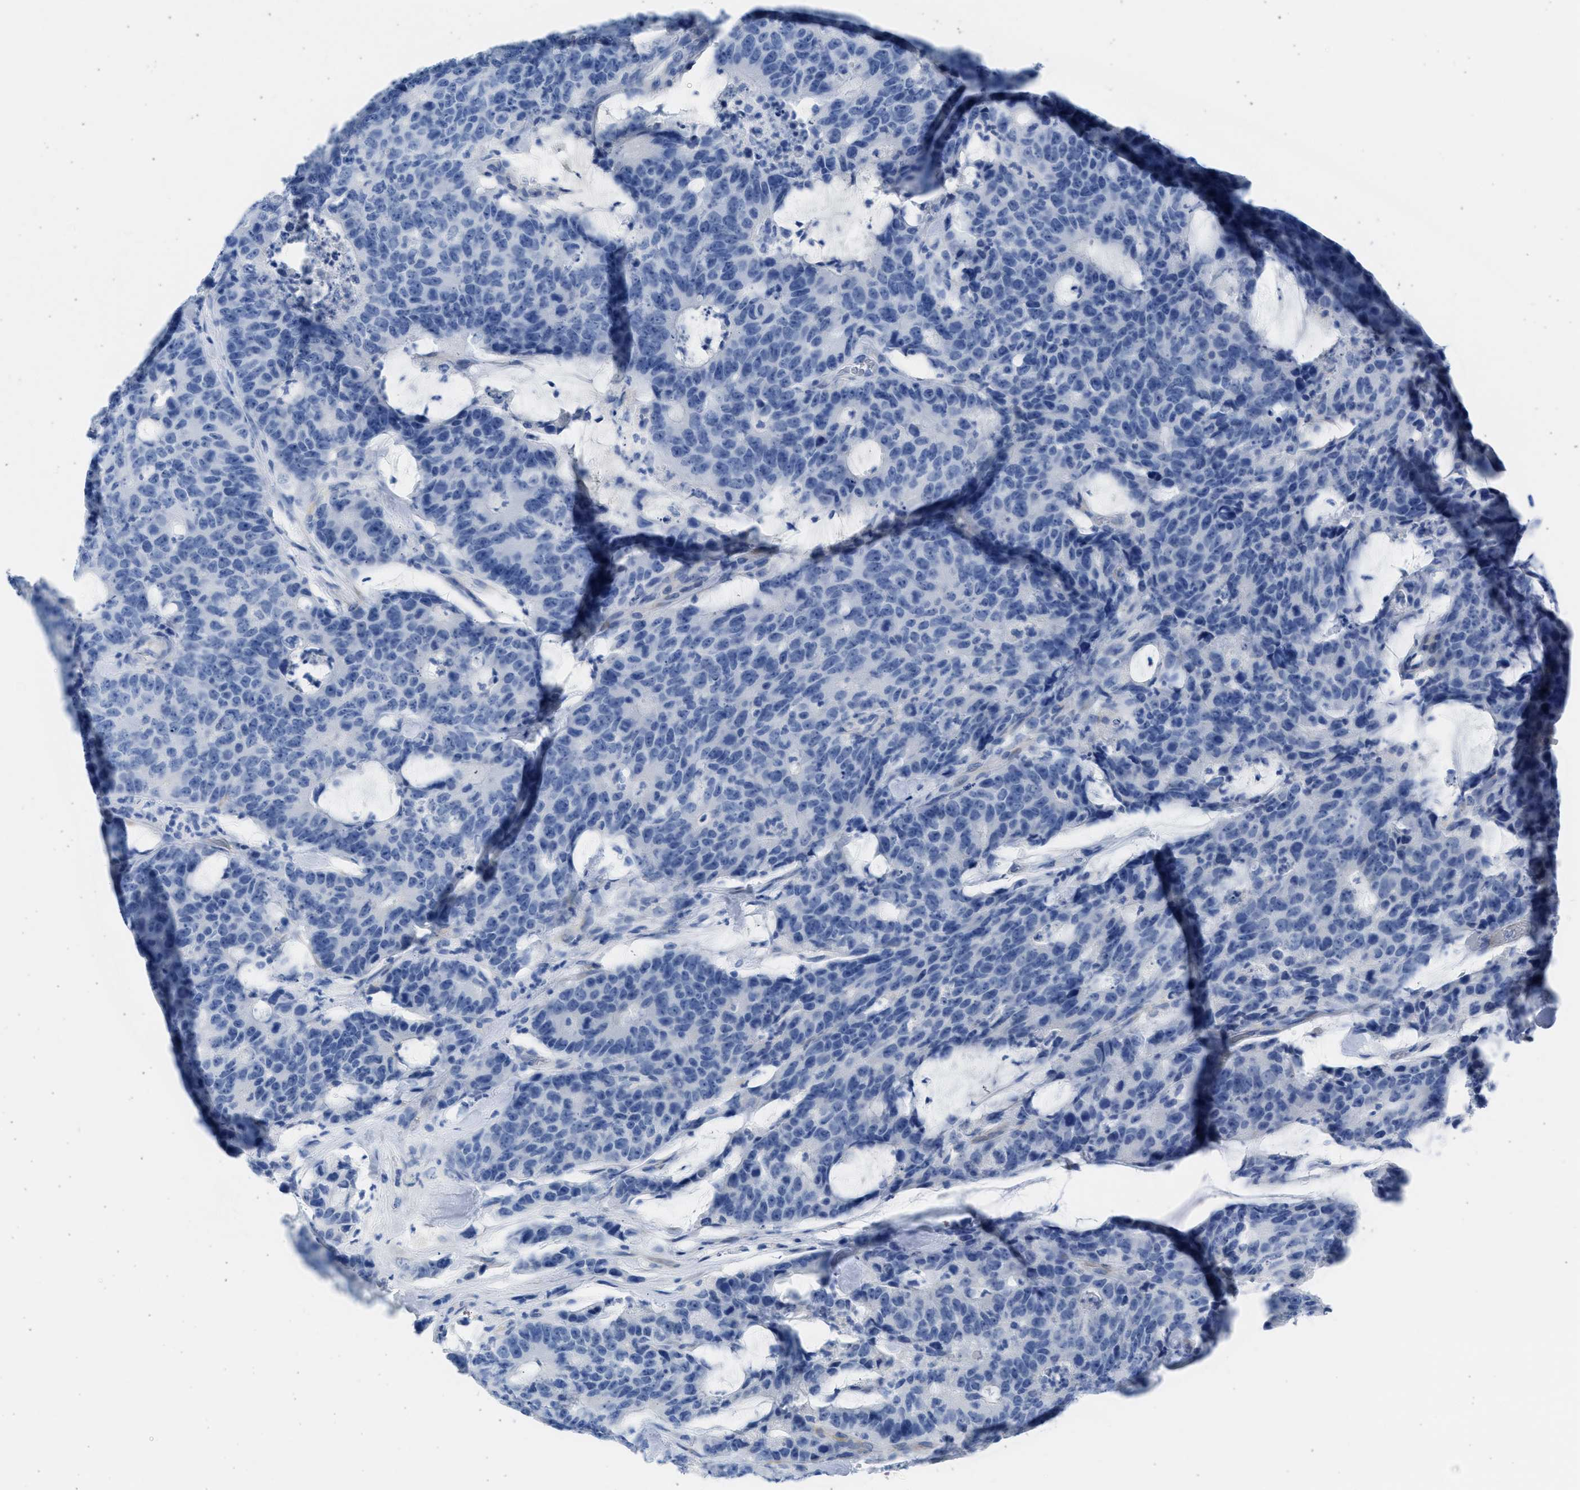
{"staining": {"intensity": "negative", "quantity": "none", "location": "none"}, "tissue": "colorectal cancer", "cell_type": "Tumor cells", "image_type": "cancer", "snomed": [{"axis": "morphology", "description": "Adenocarcinoma, NOS"}, {"axis": "topography", "description": "Colon"}], "caption": "Immunohistochemistry image of human colorectal cancer (adenocarcinoma) stained for a protein (brown), which shows no positivity in tumor cells.", "gene": "SPATA3", "patient": {"sex": "female", "age": 86}}